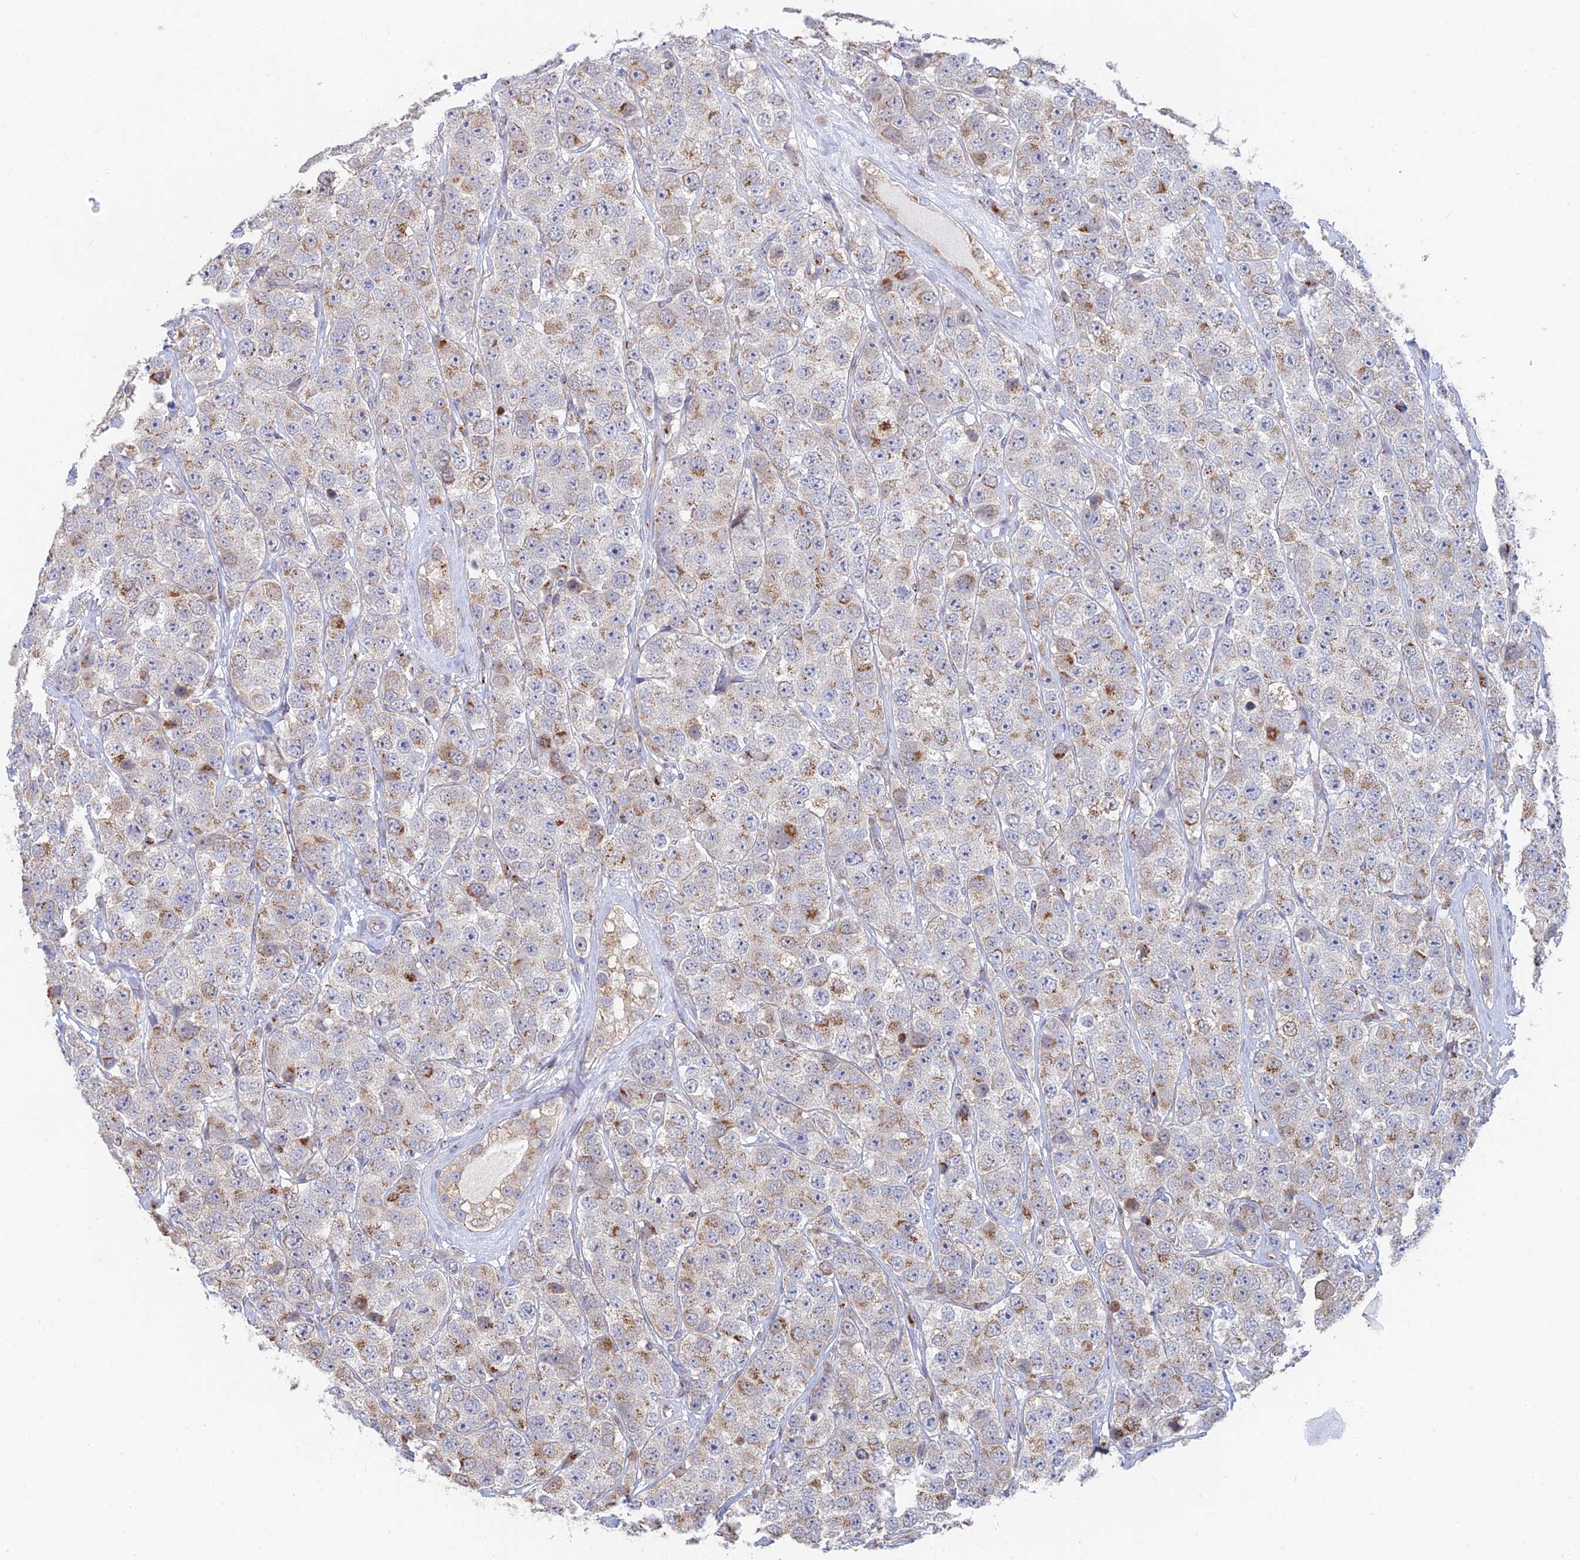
{"staining": {"intensity": "moderate", "quantity": "<25%", "location": "cytoplasmic/membranous"}, "tissue": "testis cancer", "cell_type": "Tumor cells", "image_type": "cancer", "snomed": [{"axis": "morphology", "description": "Seminoma, NOS"}, {"axis": "topography", "description": "Testis"}], "caption": "High-magnification brightfield microscopy of seminoma (testis) stained with DAB (3,3'-diaminobenzidine) (brown) and counterstained with hematoxylin (blue). tumor cells exhibit moderate cytoplasmic/membranous positivity is identified in about<25% of cells. Ihc stains the protein in brown and the nuclei are stained blue.", "gene": "HS2ST1", "patient": {"sex": "male", "age": 28}}